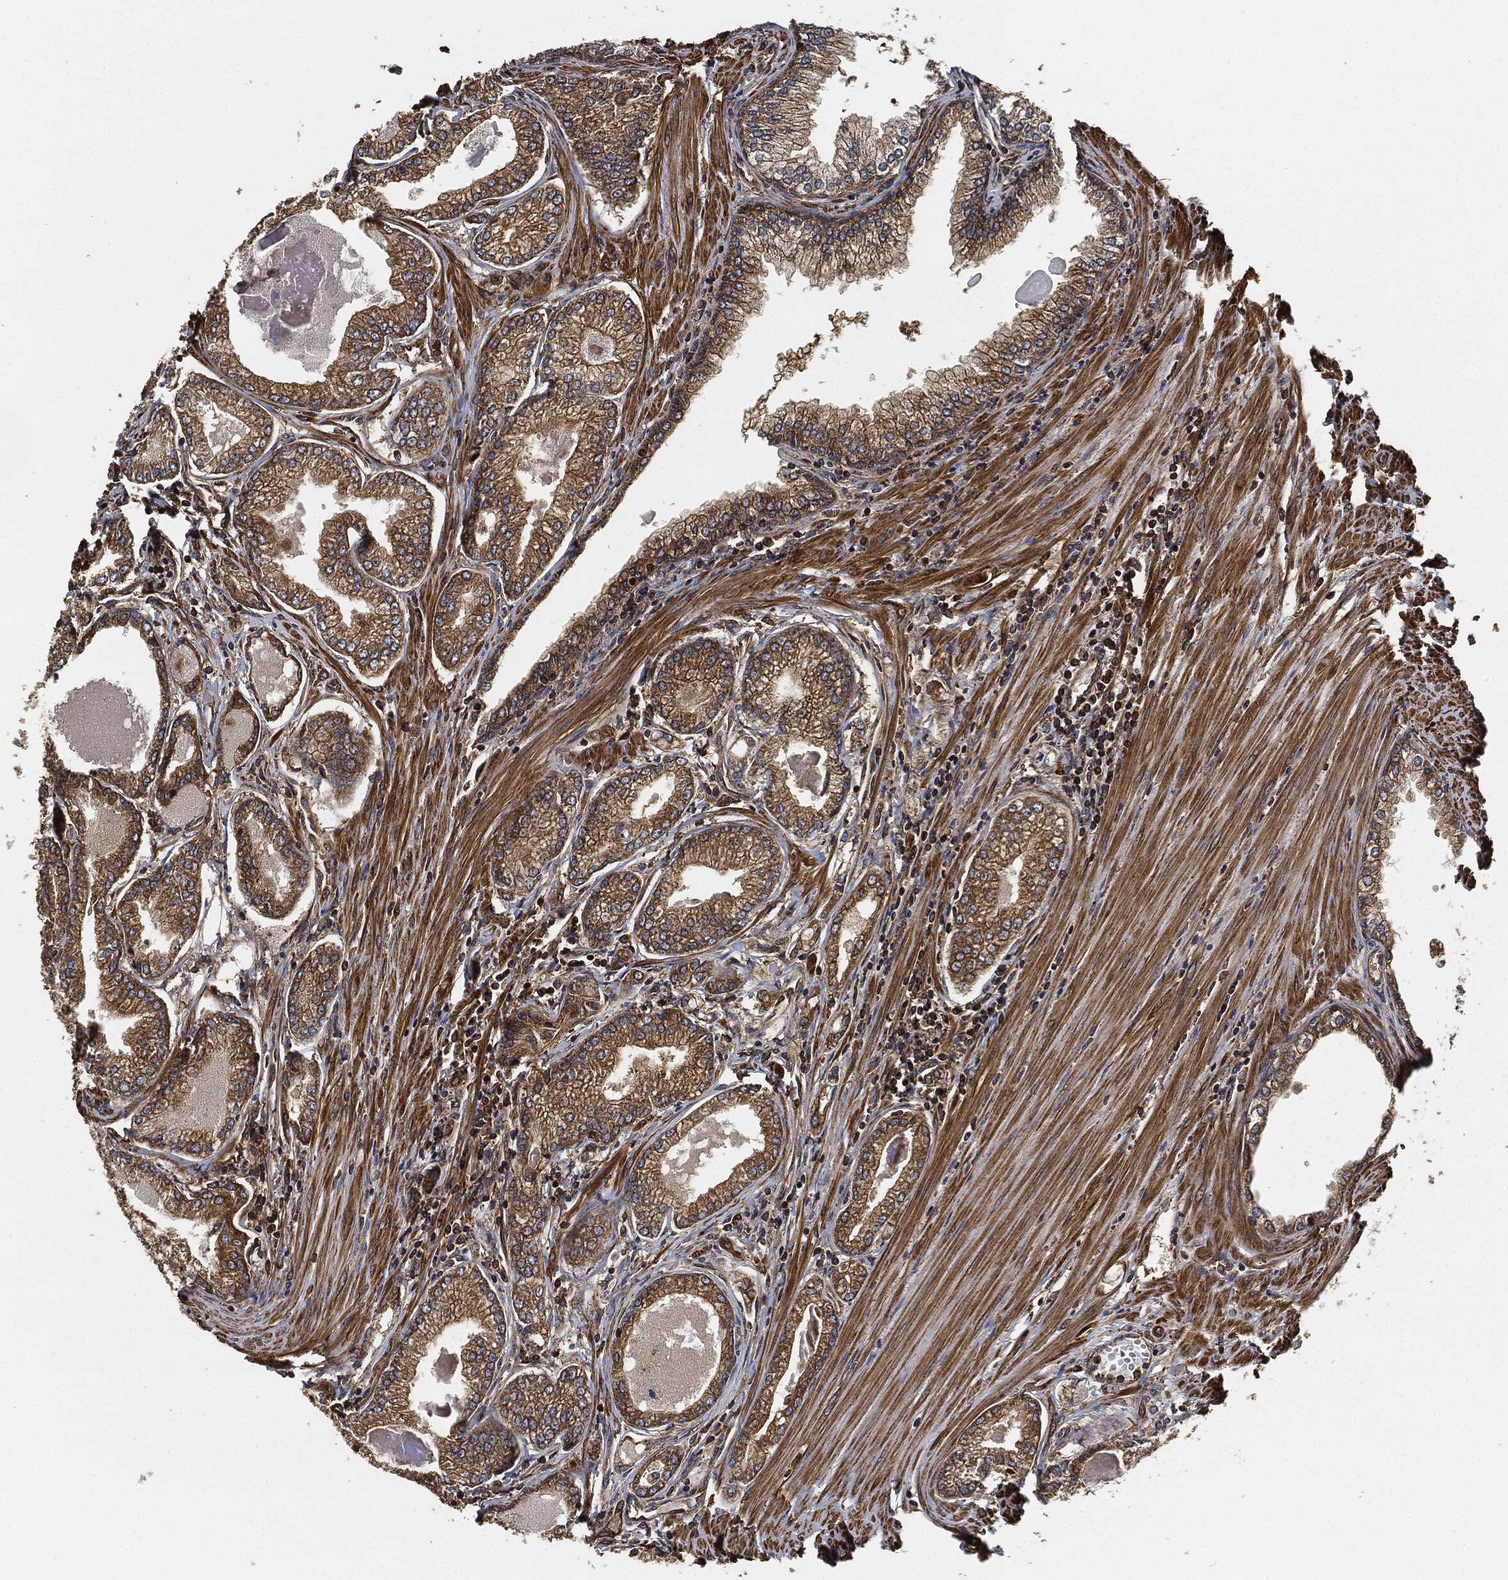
{"staining": {"intensity": "moderate", "quantity": ">75%", "location": "cytoplasmic/membranous"}, "tissue": "prostate cancer", "cell_type": "Tumor cells", "image_type": "cancer", "snomed": [{"axis": "morphology", "description": "Adenocarcinoma, Low grade"}, {"axis": "topography", "description": "Prostate"}], "caption": "Moderate cytoplasmic/membranous staining is seen in about >75% of tumor cells in prostate adenocarcinoma (low-grade).", "gene": "CEP290", "patient": {"sex": "male", "age": 72}}